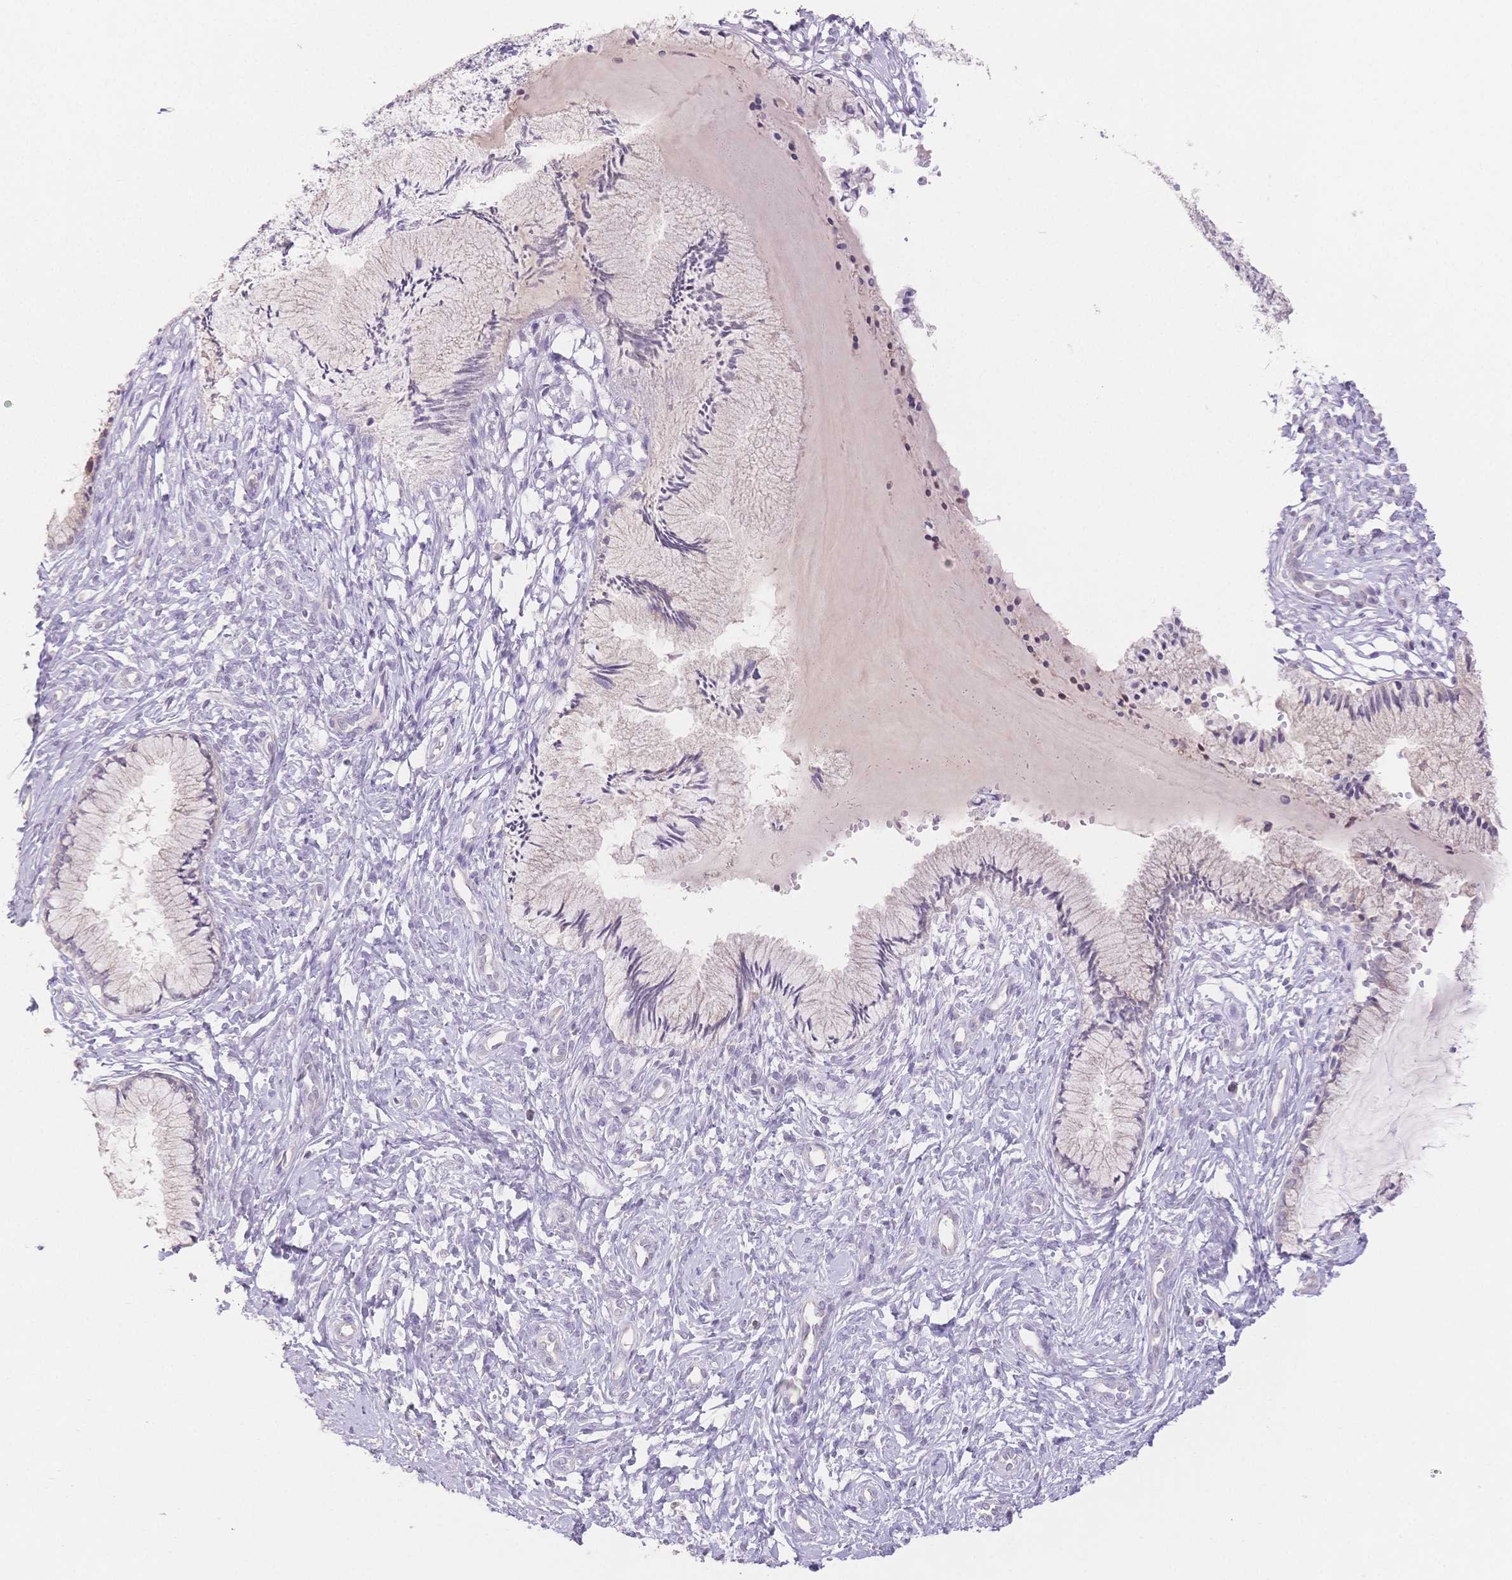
{"staining": {"intensity": "negative", "quantity": "none", "location": "none"}, "tissue": "cervix", "cell_type": "Glandular cells", "image_type": "normal", "snomed": [{"axis": "morphology", "description": "Normal tissue, NOS"}, {"axis": "topography", "description": "Cervix"}], "caption": "This is an IHC photomicrograph of unremarkable human cervix. There is no staining in glandular cells.", "gene": "SUV39H2", "patient": {"sex": "female", "age": 37}}